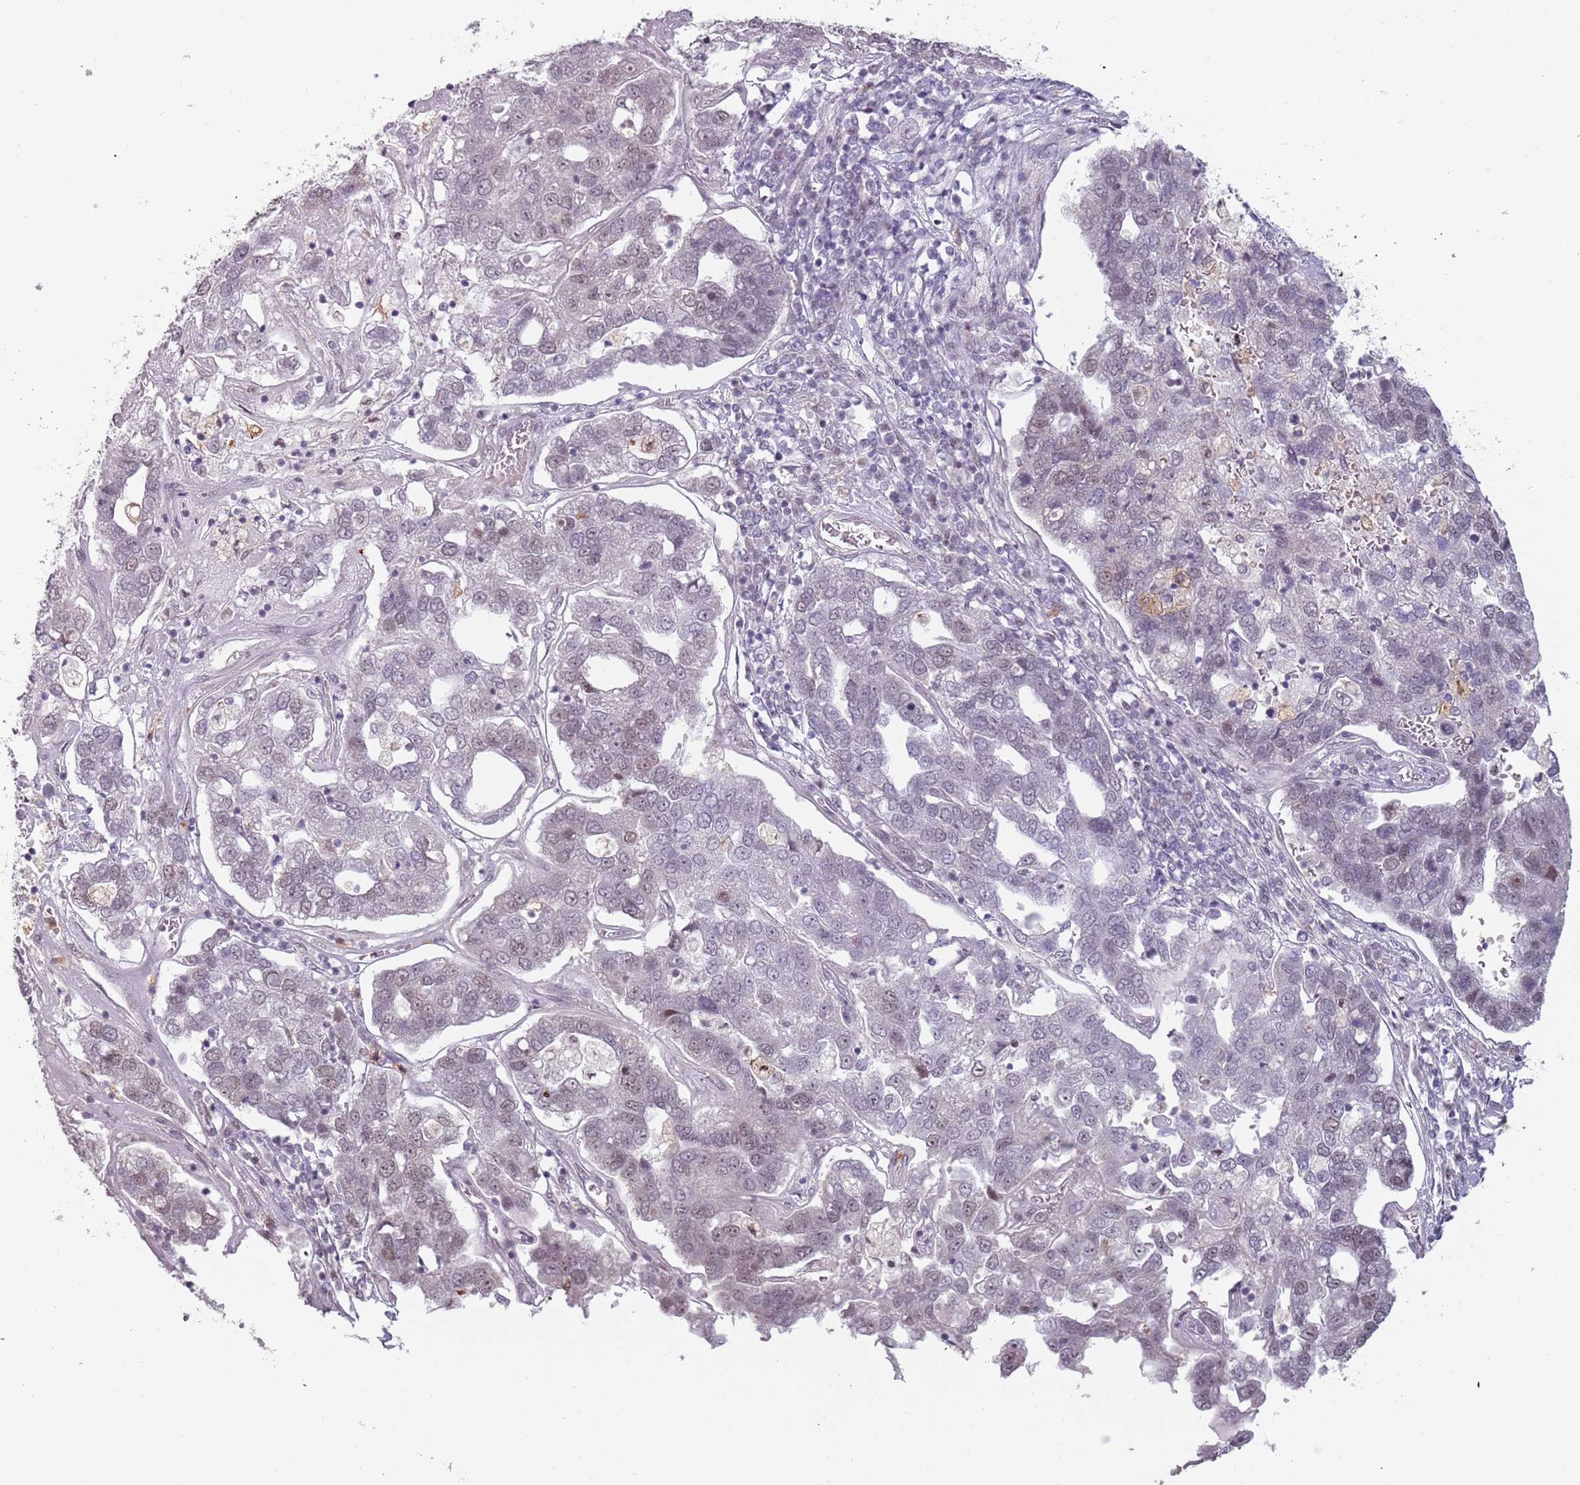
{"staining": {"intensity": "negative", "quantity": "none", "location": "none"}, "tissue": "pancreatic cancer", "cell_type": "Tumor cells", "image_type": "cancer", "snomed": [{"axis": "morphology", "description": "Adenocarcinoma, NOS"}, {"axis": "topography", "description": "Pancreas"}], "caption": "Pancreatic cancer was stained to show a protein in brown. There is no significant staining in tumor cells. The staining is performed using DAB brown chromogen with nuclei counter-stained in using hematoxylin.", "gene": "REXO4", "patient": {"sex": "female", "age": 61}}